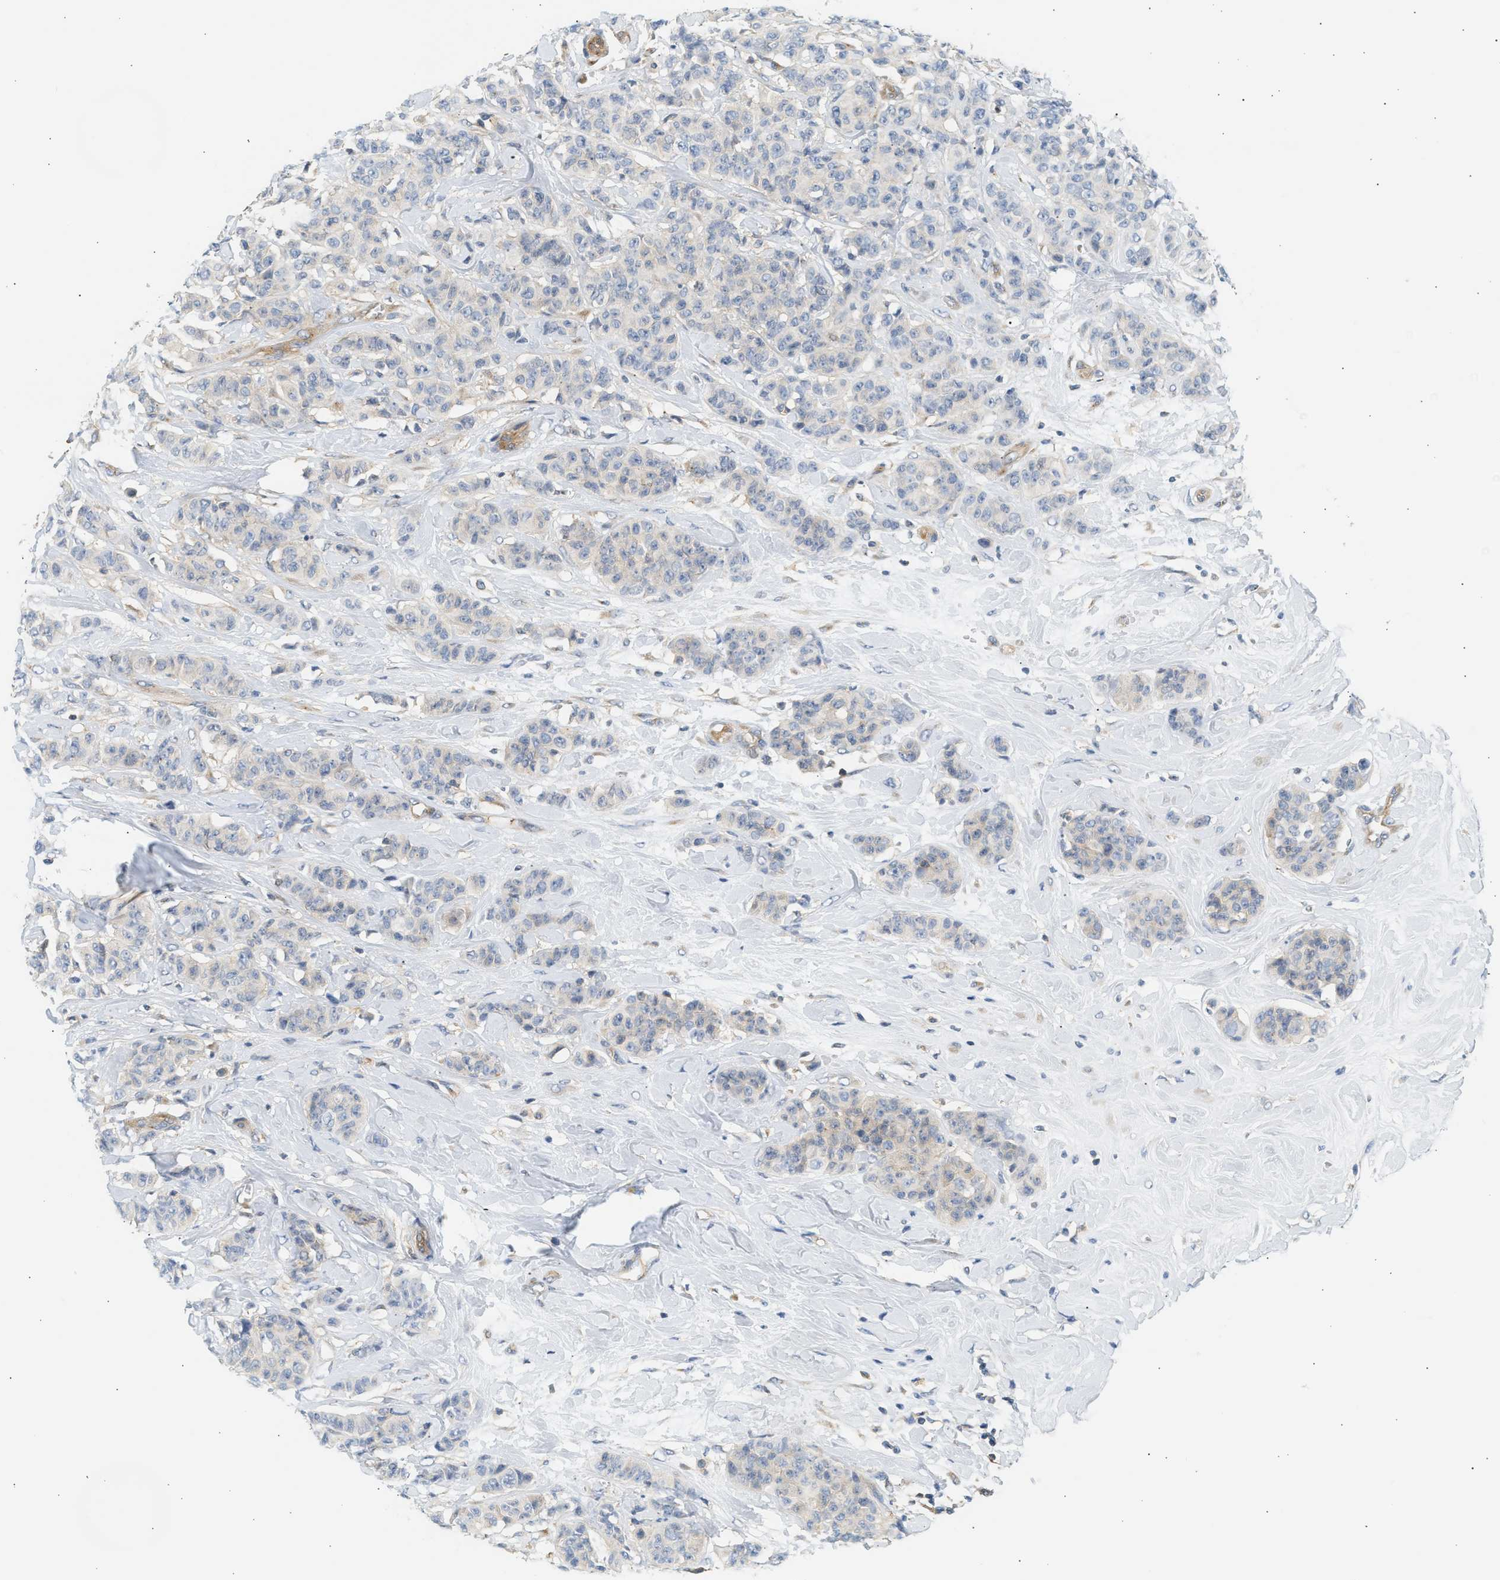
{"staining": {"intensity": "weak", "quantity": "<25%", "location": "cytoplasmic/membranous"}, "tissue": "breast cancer", "cell_type": "Tumor cells", "image_type": "cancer", "snomed": [{"axis": "morphology", "description": "Normal tissue, NOS"}, {"axis": "morphology", "description": "Duct carcinoma"}, {"axis": "topography", "description": "Breast"}], "caption": "This is an immunohistochemistry (IHC) image of infiltrating ductal carcinoma (breast). There is no staining in tumor cells.", "gene": "PAFAH1B1", "patient": {"sex": "female", "age": 40}}